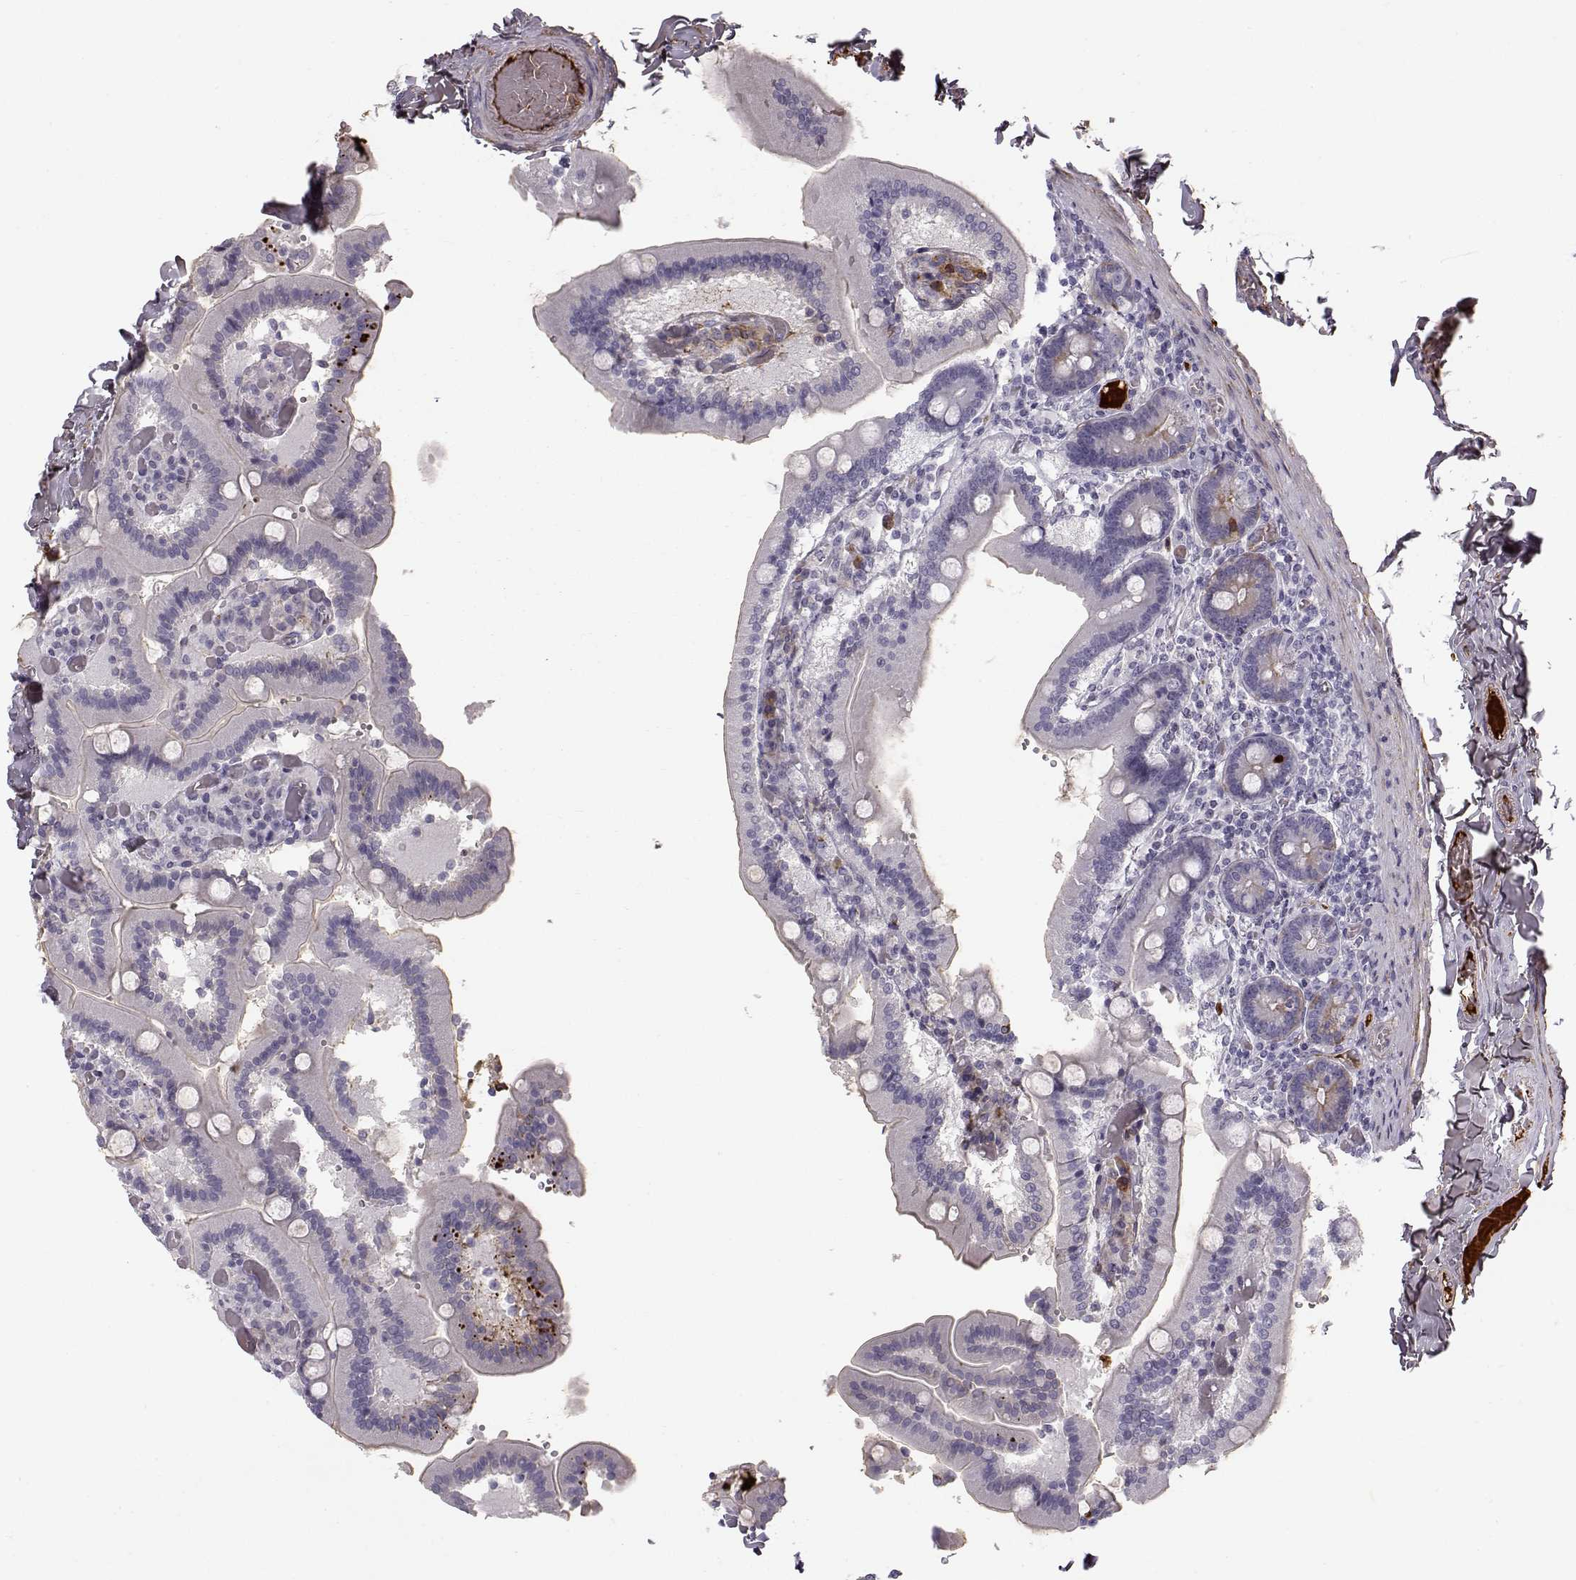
{"staining": {"intensity": "negative", "quantity": "none", "location": "none"}, "tissue": "duodenum", "cell_type": "Glandular cells", "image_type": "normal", "snomed": [{"axis": "morphology", "description": "Normal tissue, NOS"}, {"axis": "topography", "description": "Duodenum"}], "caption": "Immunohistochemistry (IHC) image of benign duodenum: duodenum stained with DAB (3,3'-diaminobenzidine) demonstrates no significant protein positivity in glandular cells.", "gene": "PABPC1L2A", "patient": {"sex": "female", "age": 62}}